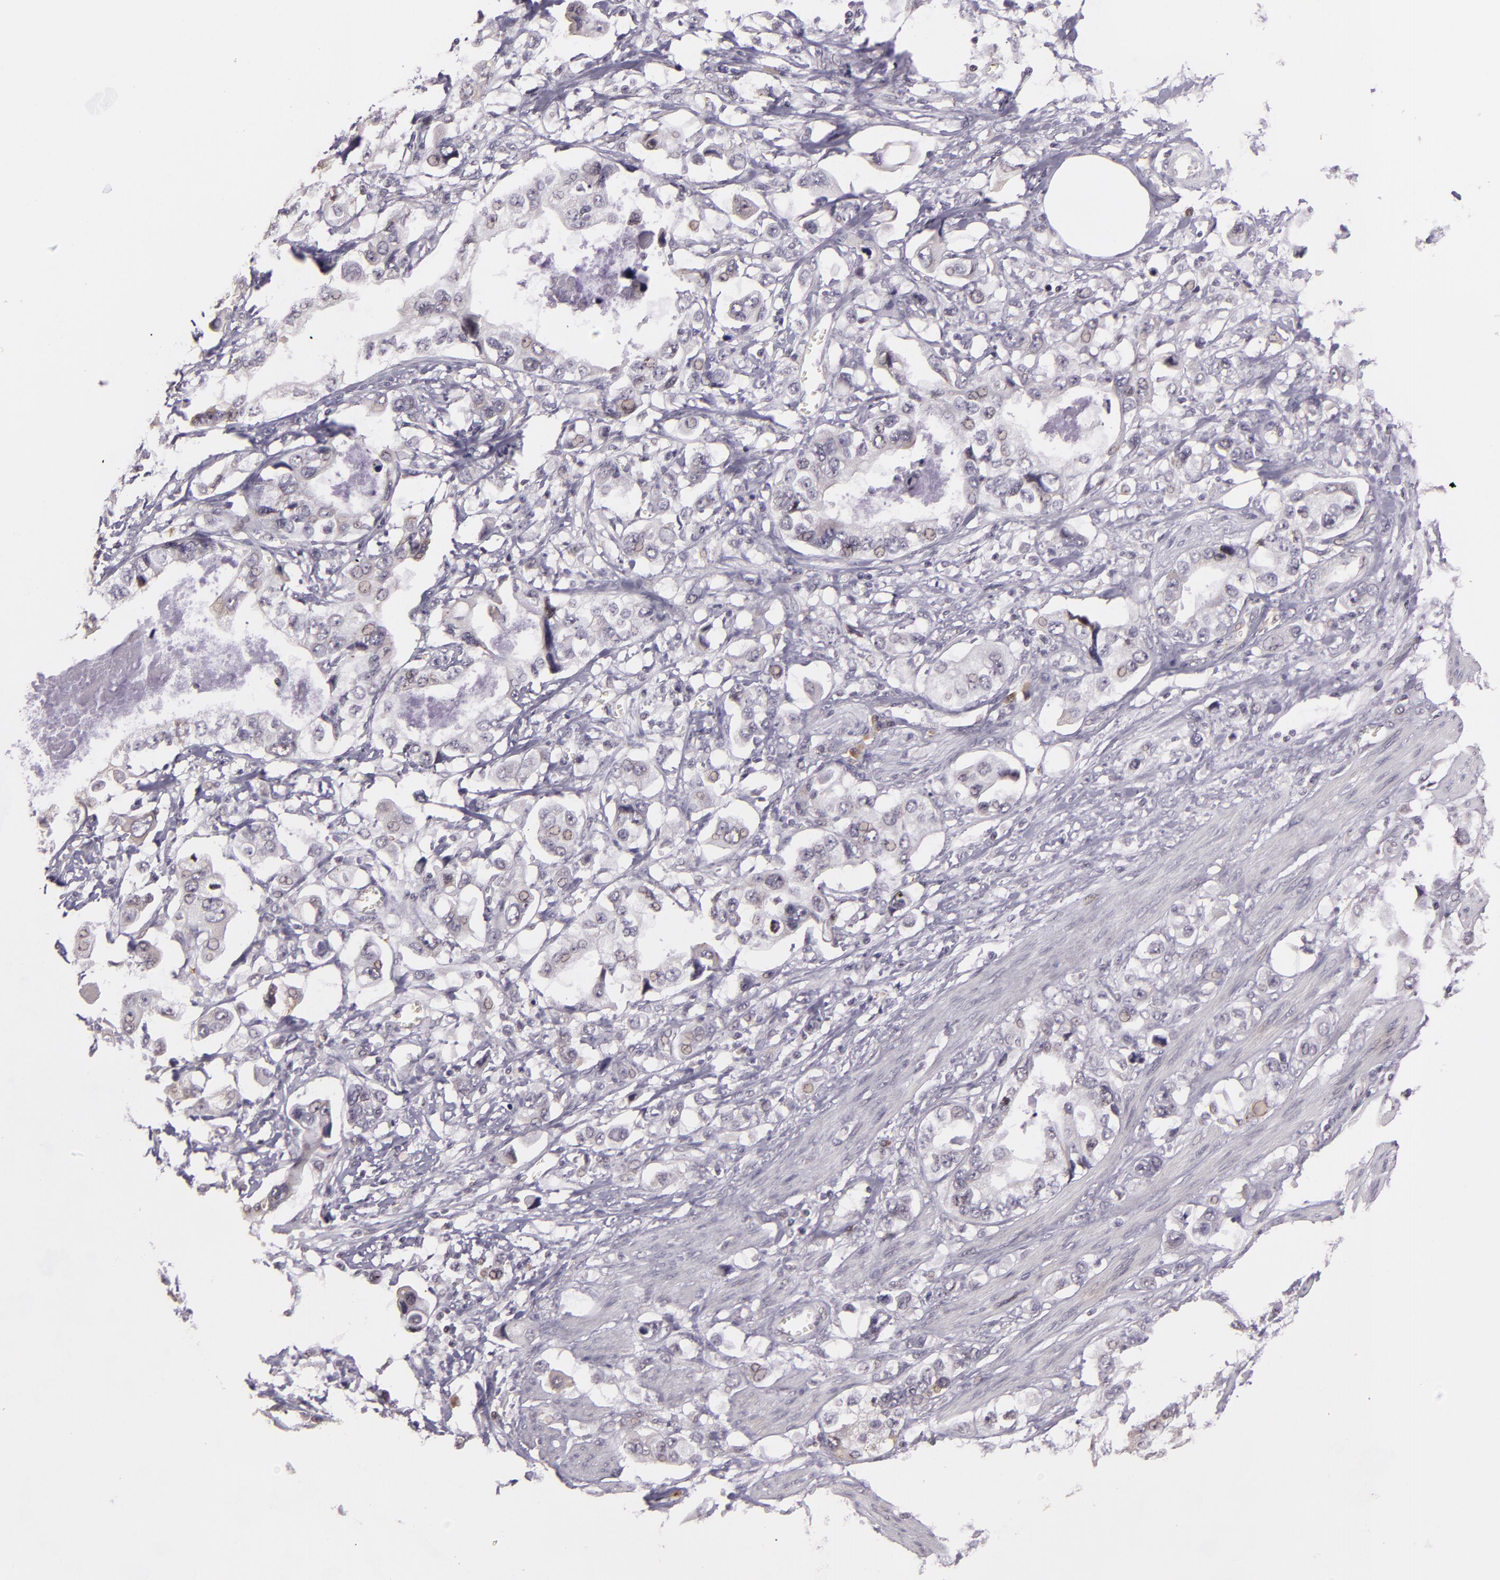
{"staining": {"intensity": "negative", "quantity": "none", "location": "none"}, "tissue": "stomach cancer", "cell_type": "Tumor cells", "image_type": "cancer", "snomed": [{"axis": "morphology", "description": "Adenocarcinoma, NOS"}, {"axis": "topography", "description": "Pancreas"}, {"axis": "topography", "description": "Stomach, upper"}], "caption": "This photomicrograph is of stomach cancer (adenocarcinoma) stained with immunohistochemistry (IHC) to label a protein in brown with the nuclei are counter-stained blue. There is no positivity in tumor cells.", "gene": "SYTL4", "patient": {"sex": "male", "age": 77}}